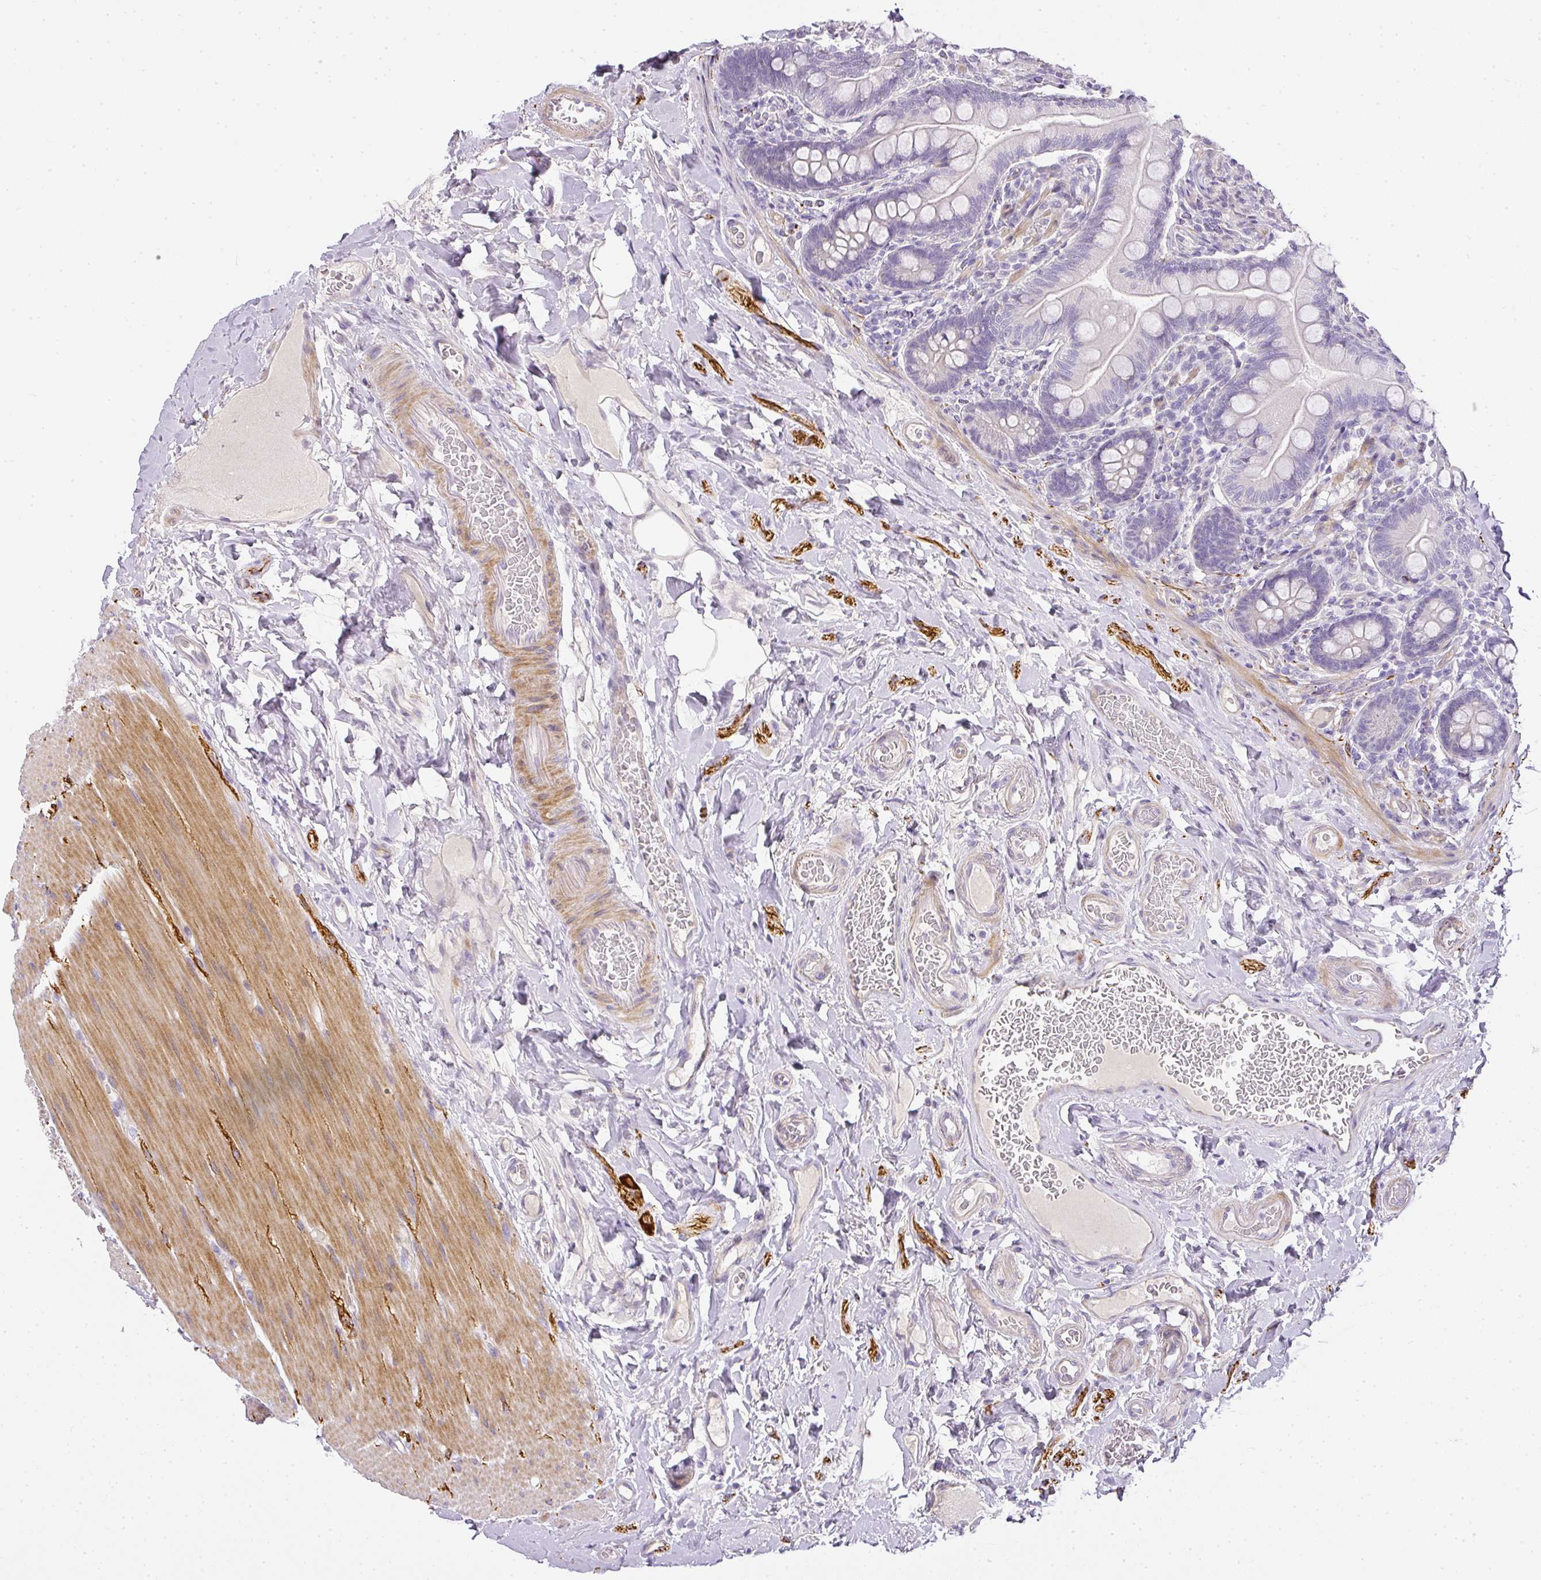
{"staining": {"intensity": "negative", "quantity": "none", "location": "none"}, "tissue": "small intestine", "cell_type": "Glandular cells", "image_type": "normal", "snomed": [{"axis": "morphology", "description": "Normal tissue, NOS"}, {"axis": "topography", "description": "Small intestine"}], "caption": "Glandular cells show no significant positivity in unremarkable small intestine. (Brightfield microscopy of DAB IHC at high magnification).", "gene": "RAX2", "patient": {"sex": "female", "age": 64}}